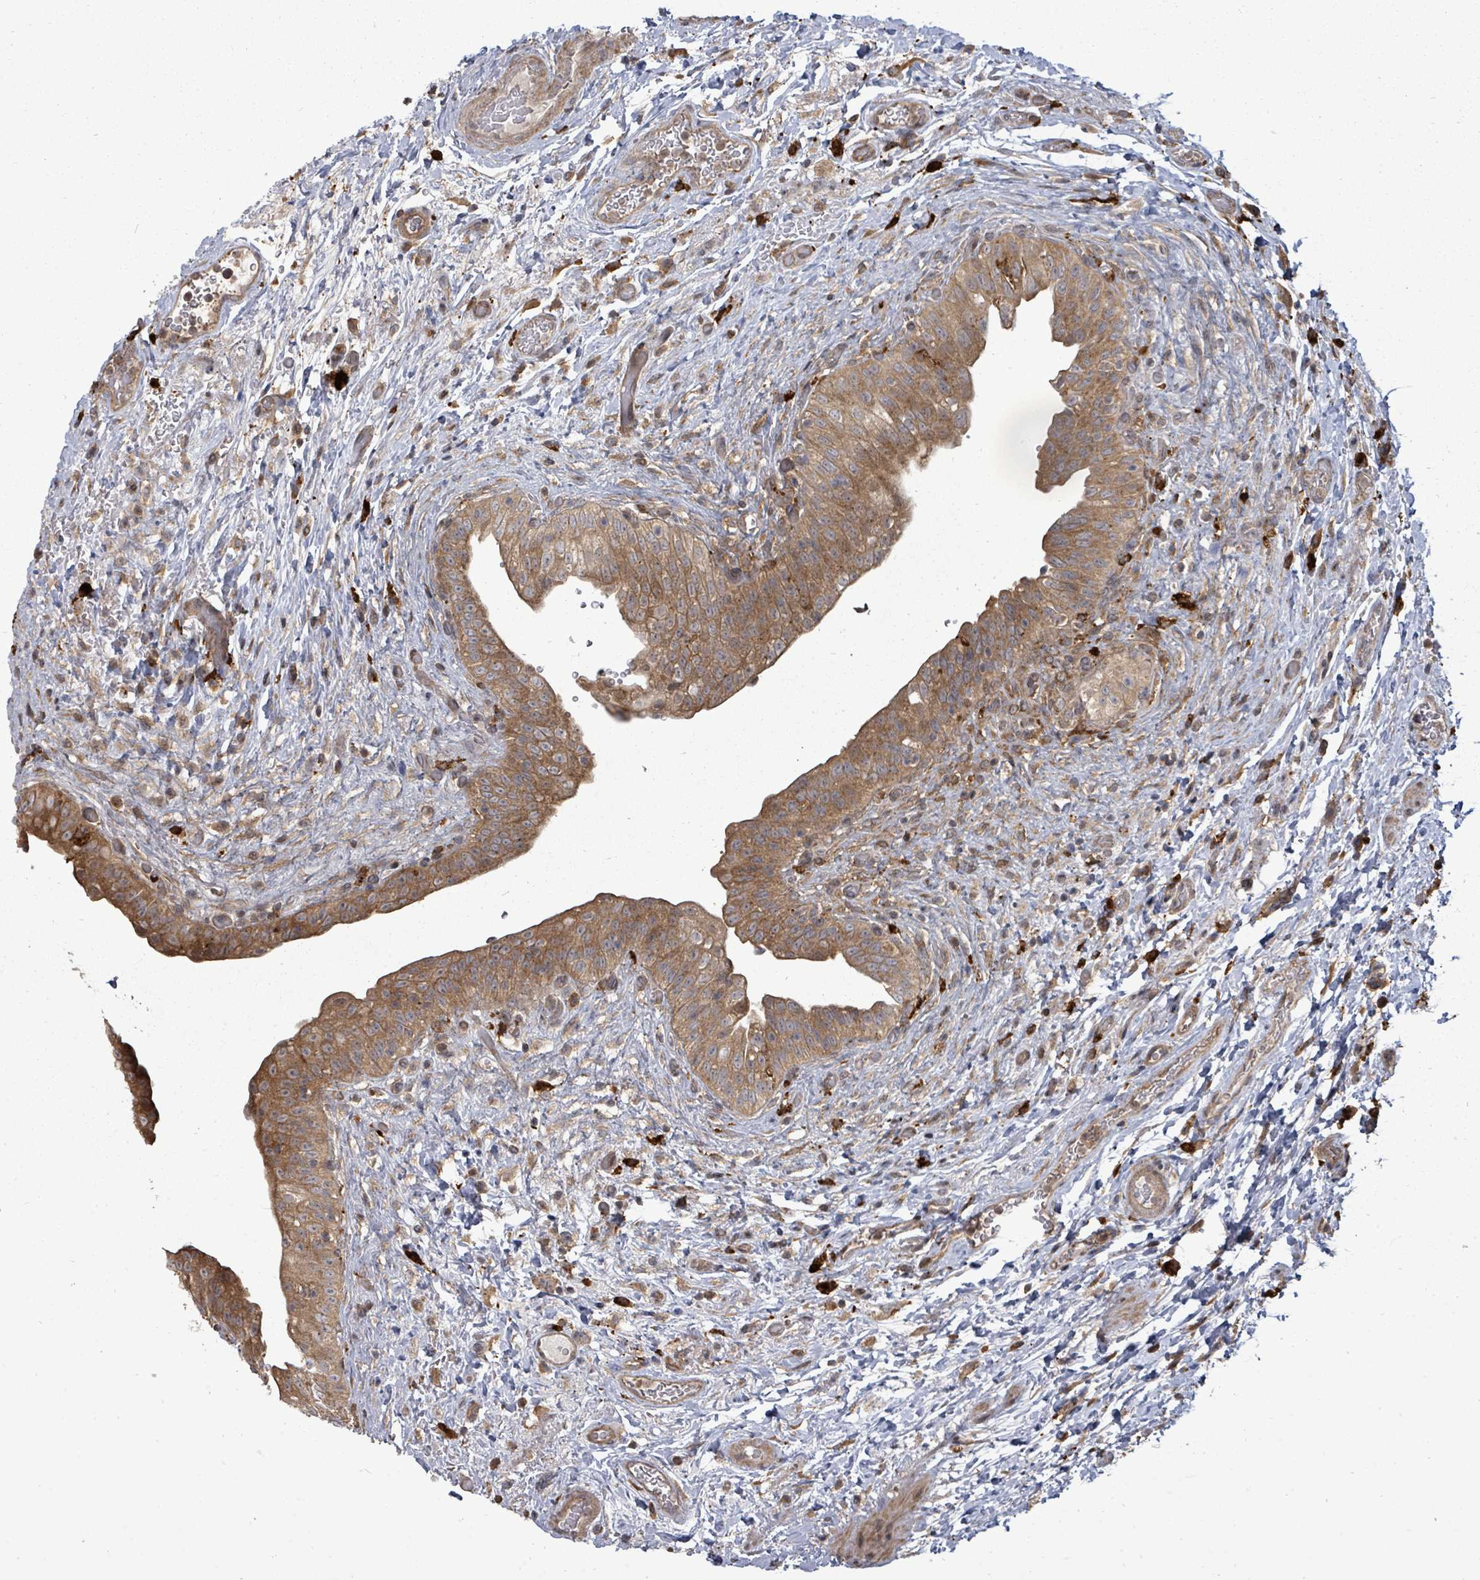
{"staining": {"intensity": "moderate", "quantity": ">75%", "location": "cytoplasmic/membranous"}, "tissue": "urinary bladder", "cell_type": "Urothelial cells", "image_type": "normal", "snomed": [{"axis": "morphology", "description": "Normal tissue, NOS"}, {"axis": "topography", "description": "Urinary bladder"}], "caption": "Unremarkable urinary bladder displays moderate cytoplasmic/membranous staining in about >75% of urothelial cells, visualized by immunohistochemistry.", "gene": "EIF3CL", "patient": {"sex": "male", "age": 69}}